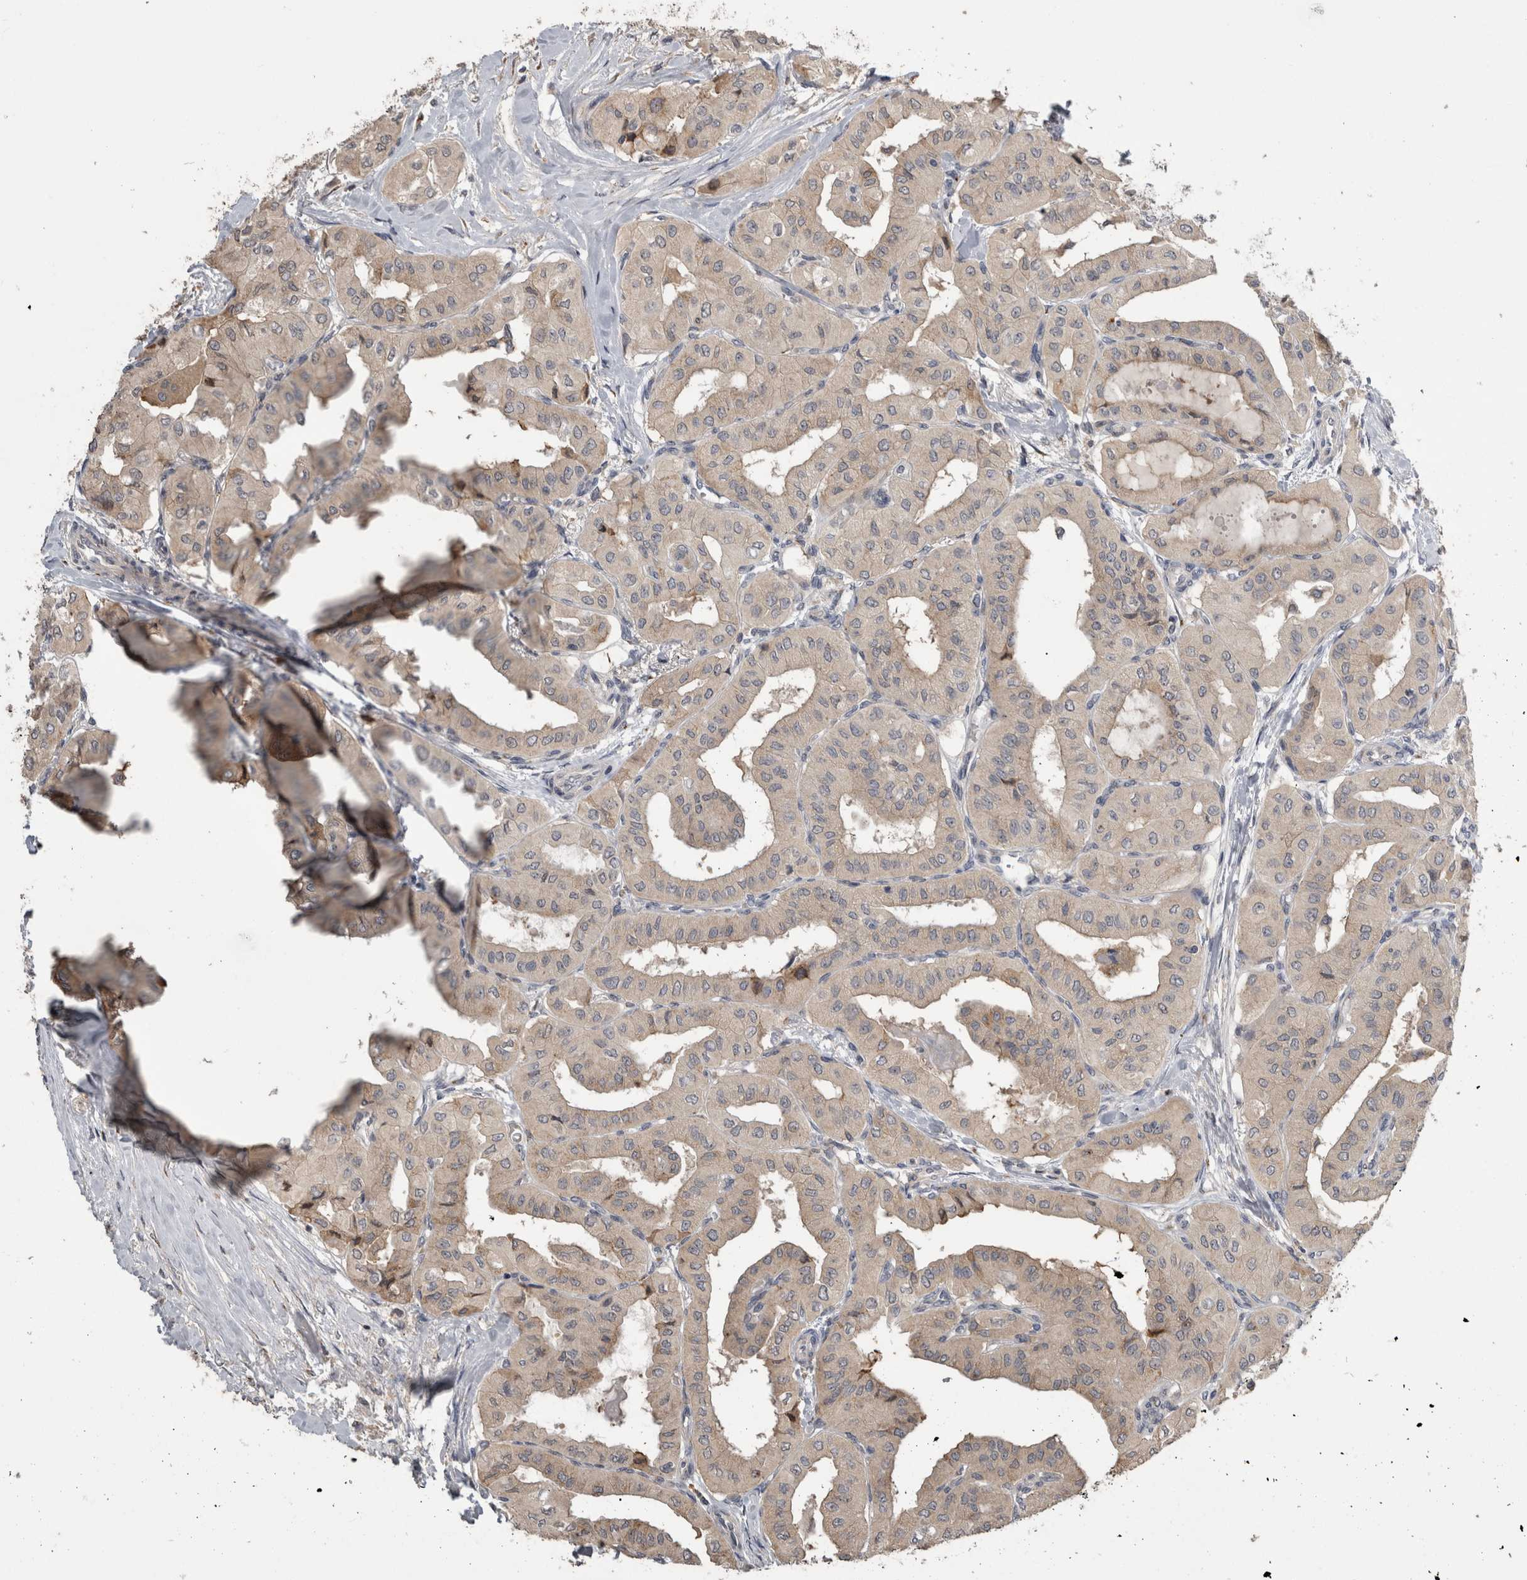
{"staining": {"intensity": "weak", "quantity": "25%-75%", "location": "cytoplasmic/membranous"}, "tissue": "thyroid cancer", "cell_type": "Tumor cells", "image_type": "cancer", "snomed": [{"axis": "morphology", "description": "Papillary adenocarcinoma, NOS"}, {"axis": "topography", "description": "Thyroid gland"}], "caption": "Protein staining exhibits weak cytoplasmic/membranous staining in approximately 25%-75% of tumor cells in thyroid papillary adenocarcinoma.", "gene": "ANXA13", "patient": {"sex": "female", "age": 59}}